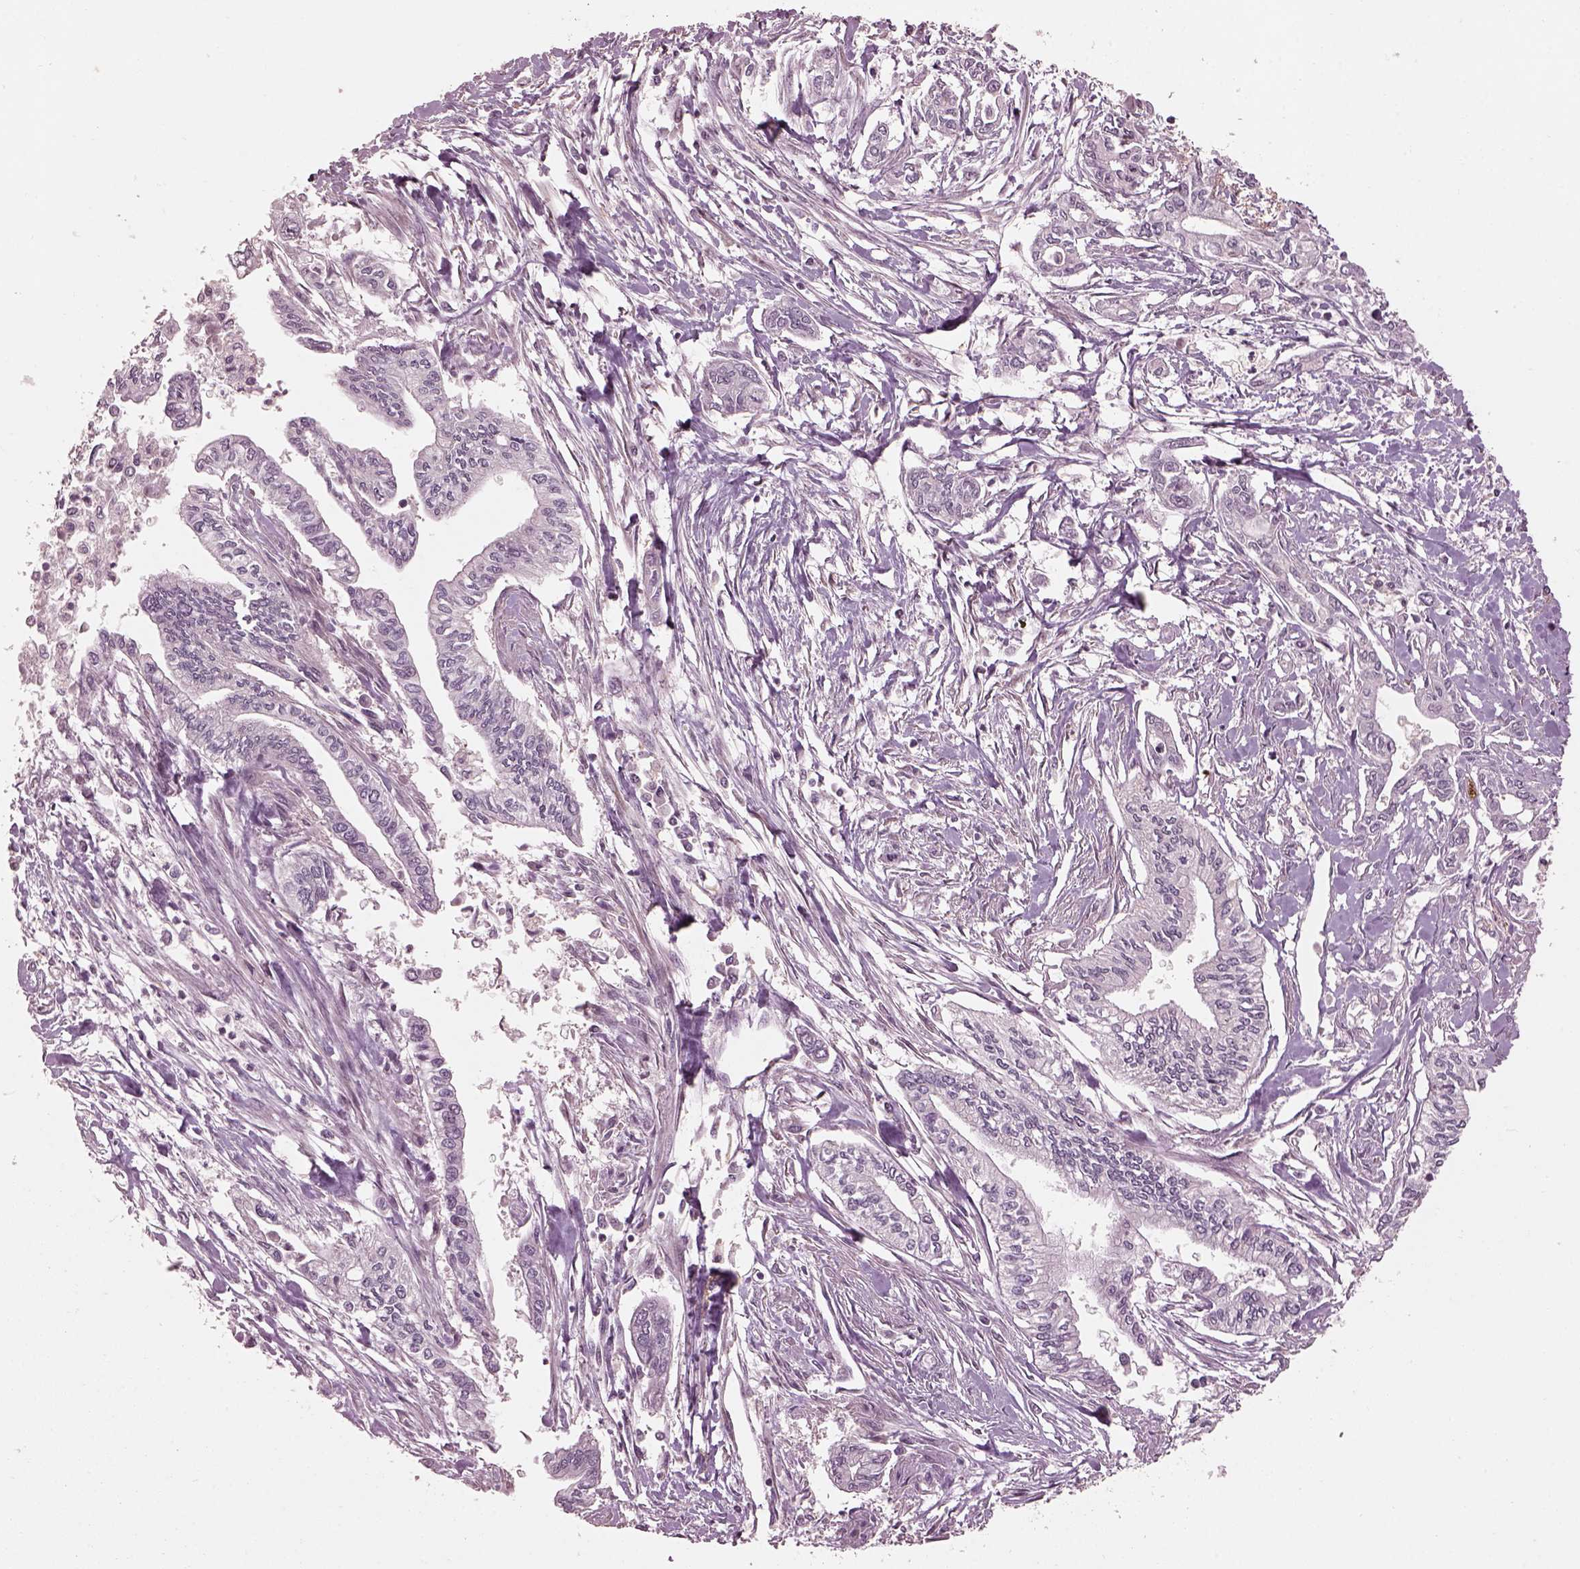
{"staining": {"intensity": "negative", "quantity": "none", "location": "none"}, "tissue": "pancreatic cancer", "cell_type": "Tumor cells", "image_type": "cancer", "snomed": [{"axis": "morphology", "description": "Adenocarcinoma, NOS"}, {"axis": "topography", "description": "Pancreas"}], "caption": "Immunohistochemical staining of adenocarcinoma (pancreatic) reveals no significant positivity in tumor cells.", "gene": "EFEMP1", "patient": {"sex": "male", "age": 60}}